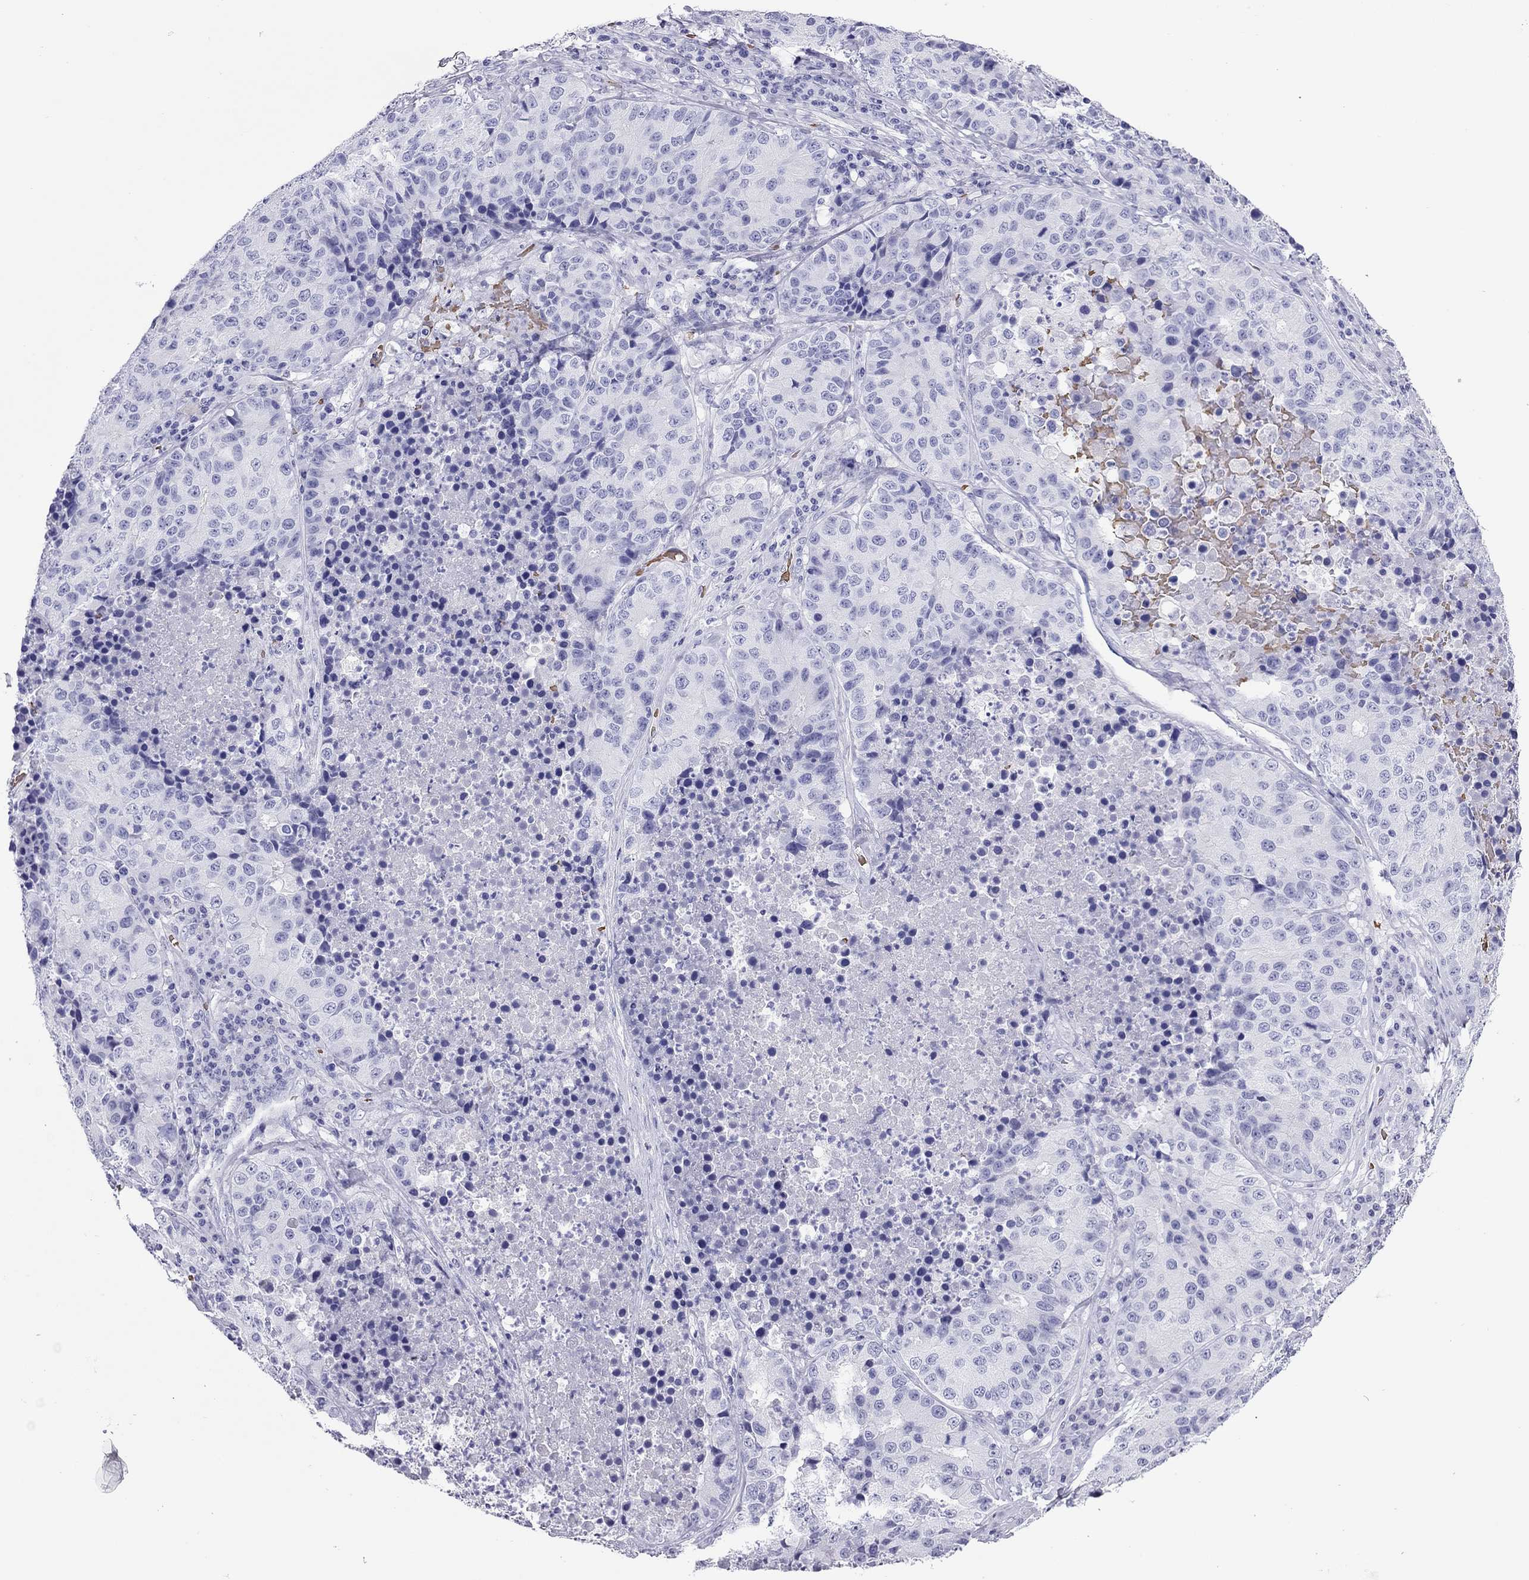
{"staining": {"intensity": "negative", "quantity": "none", "location": "none"}, "tissue": "stomach cancer", "cell_type": "Tumor cells", "image_type": "cancer", "snomed": [{"axis": "morphology", "description": "Adenocarcinoma, NOS"}, {"axis": "topography", "description": "Stomach"}], "caption": "The immunohistochemistry (IHC) histopathology image has no significant positivity in tumor cells of stomach cancer tissue.", "gene": "PTPRN", "patient": {"sex": "male", "age": 71}}